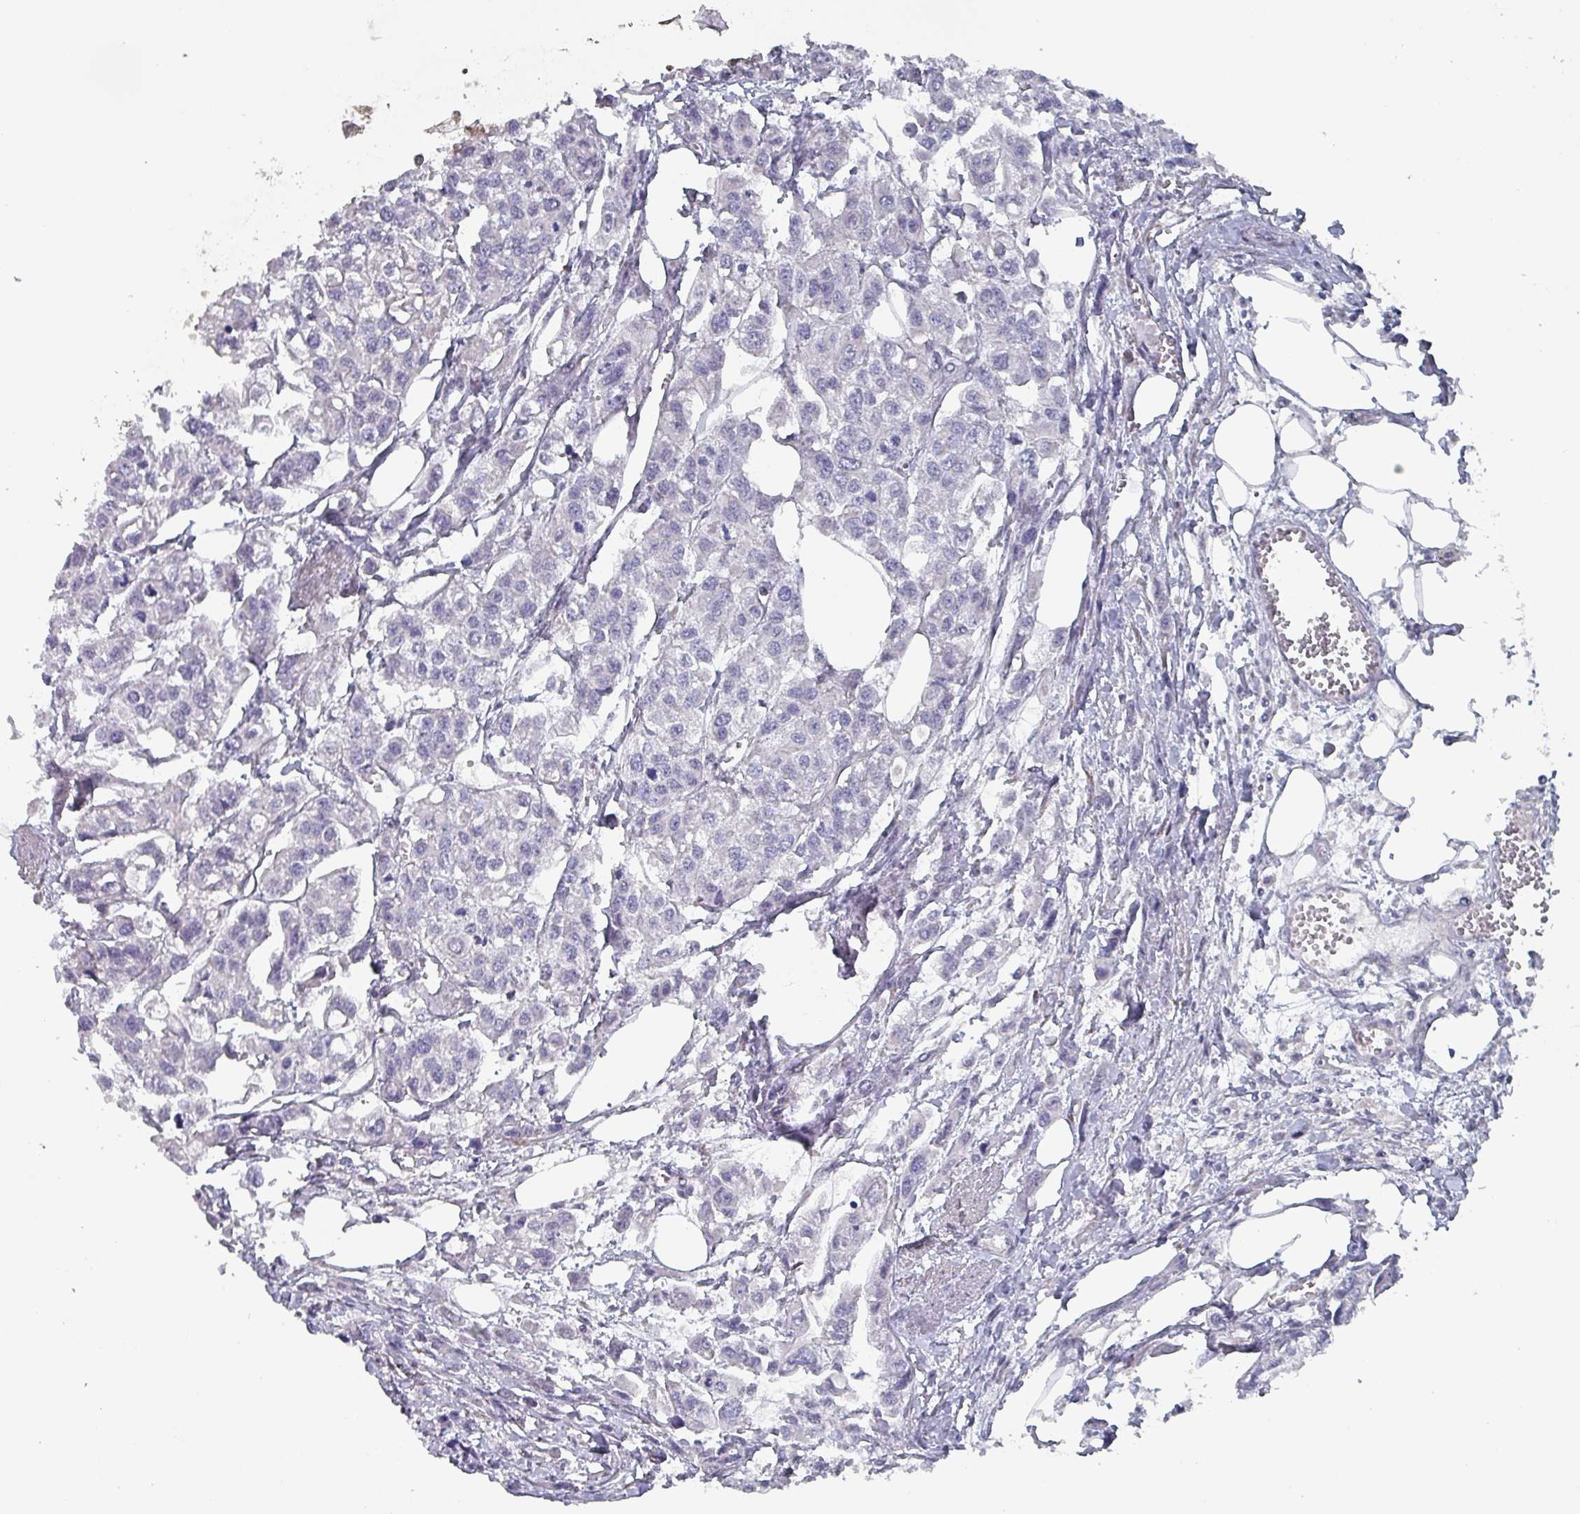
{"staining": {"intensity": "negative", "quantity": "none", "location": "none"}, "tissue": "urothelial cancer", "cell_type": "Tumor cells", "image_type": "cancer", "snomed": [{"axis": "morphology", "description": "Urothelial carcinoma, High grade"}, {"axis": "topography", "description": "Urinary bladder"}], "caption": "There is no significant expression in tumor cells of urothelial cancer.", "gene": "DRD5", "patient": {"sex": "male", "age": 67}}